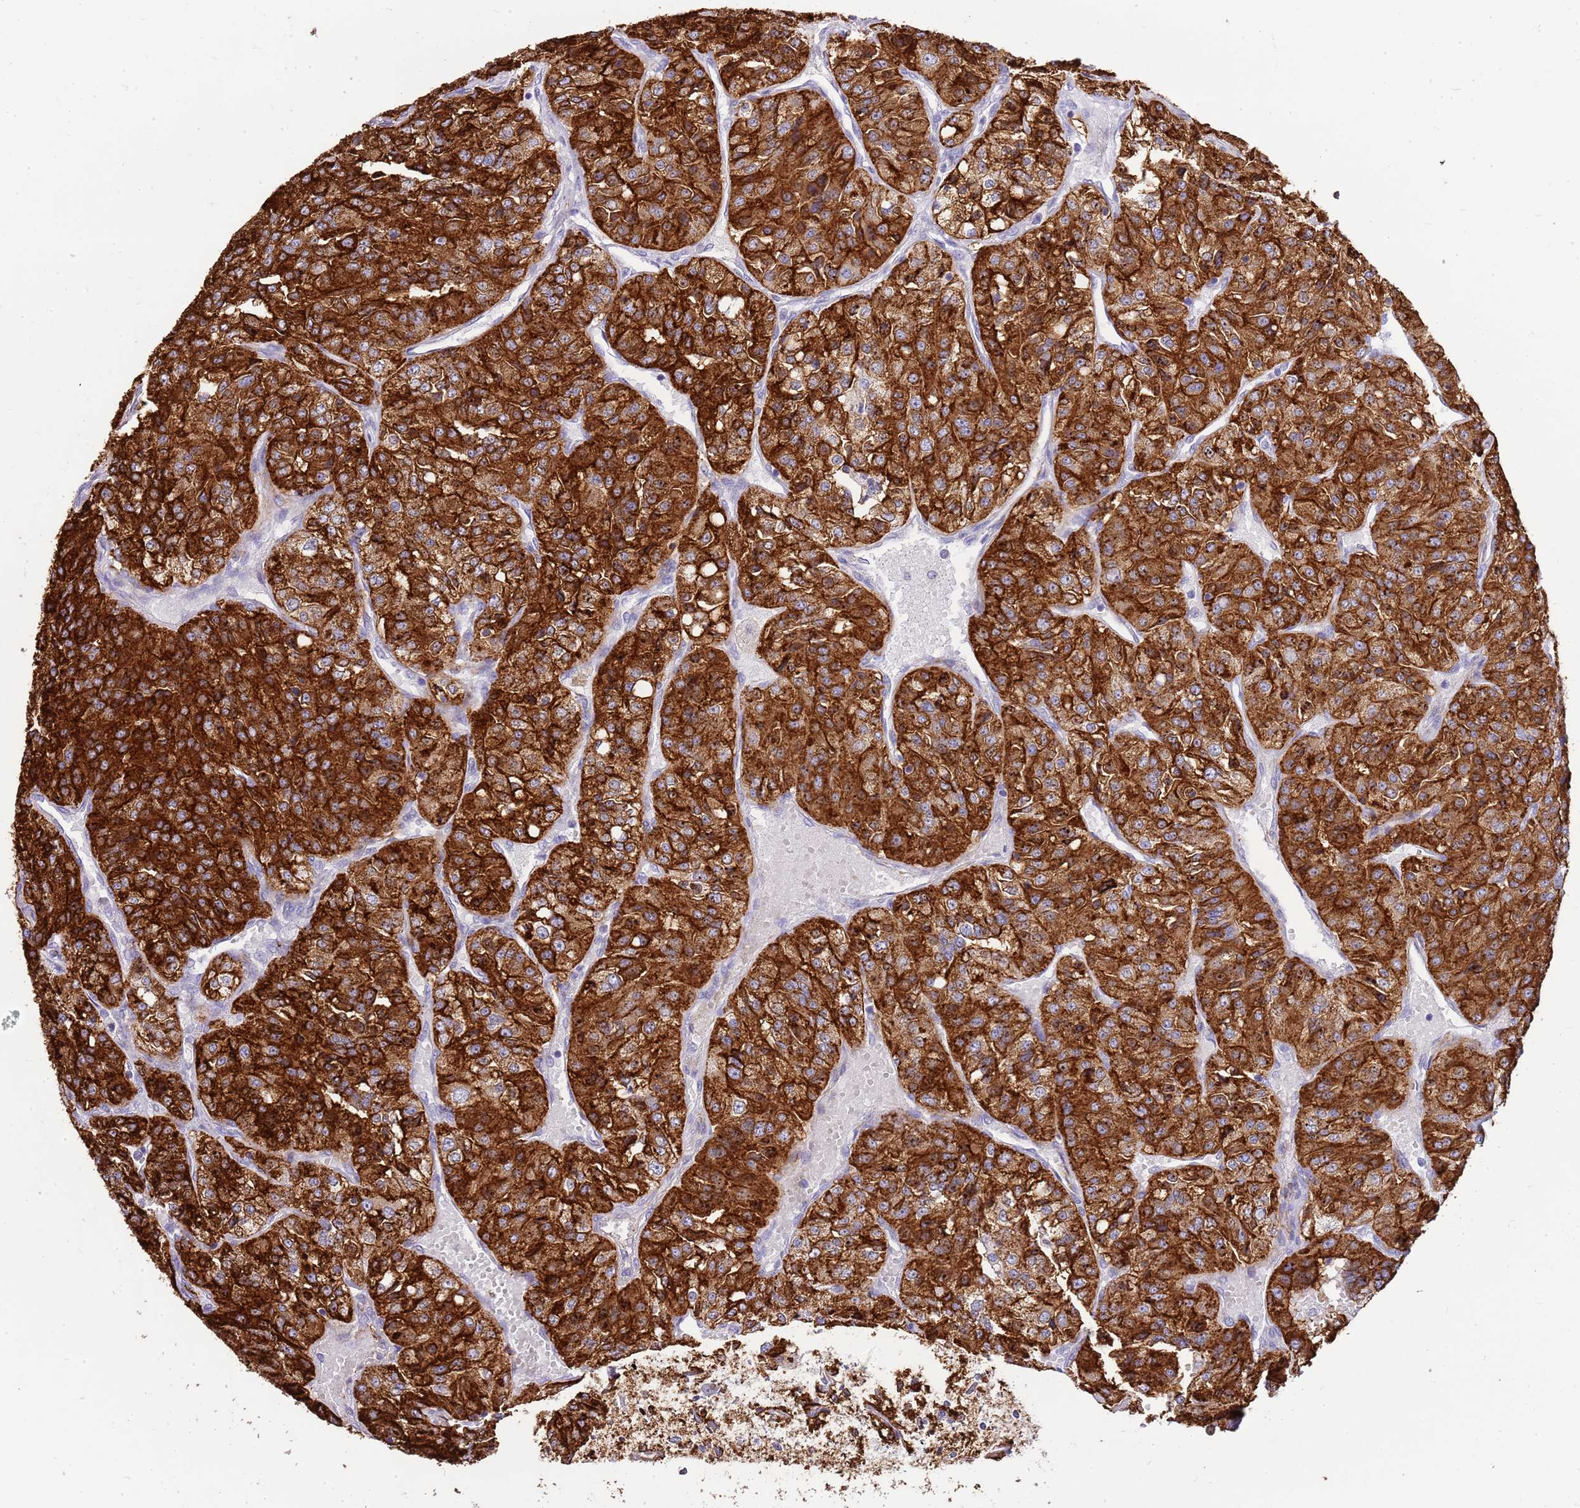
{"staining": {"intensity": "strong", "quantity": ">75%", "location": "cytoplasmic/membranous"}, "tissue": "renal cancer", "cell_type": "Tumor cells", "image_type": "cancer", "snomed": [{"axis": "morphology", "description": "Adenocarcinoma, NOS"}, {"axis": "topography", "description": "Kidney"}], "caption": "Renal cancer stained with DAB IHC reveals high levels of strong cytoplasmic/membranous expression in approximately >75% of tumor cells. The staining is performed using DAB (3,3'-diaminobenzidine) brown chromogen to label protein expression. The nuclei are counter-stained blue using hematoxylin.", "gene": "ZDHHC1", "patient": {"sex": "female", "age": 63}}